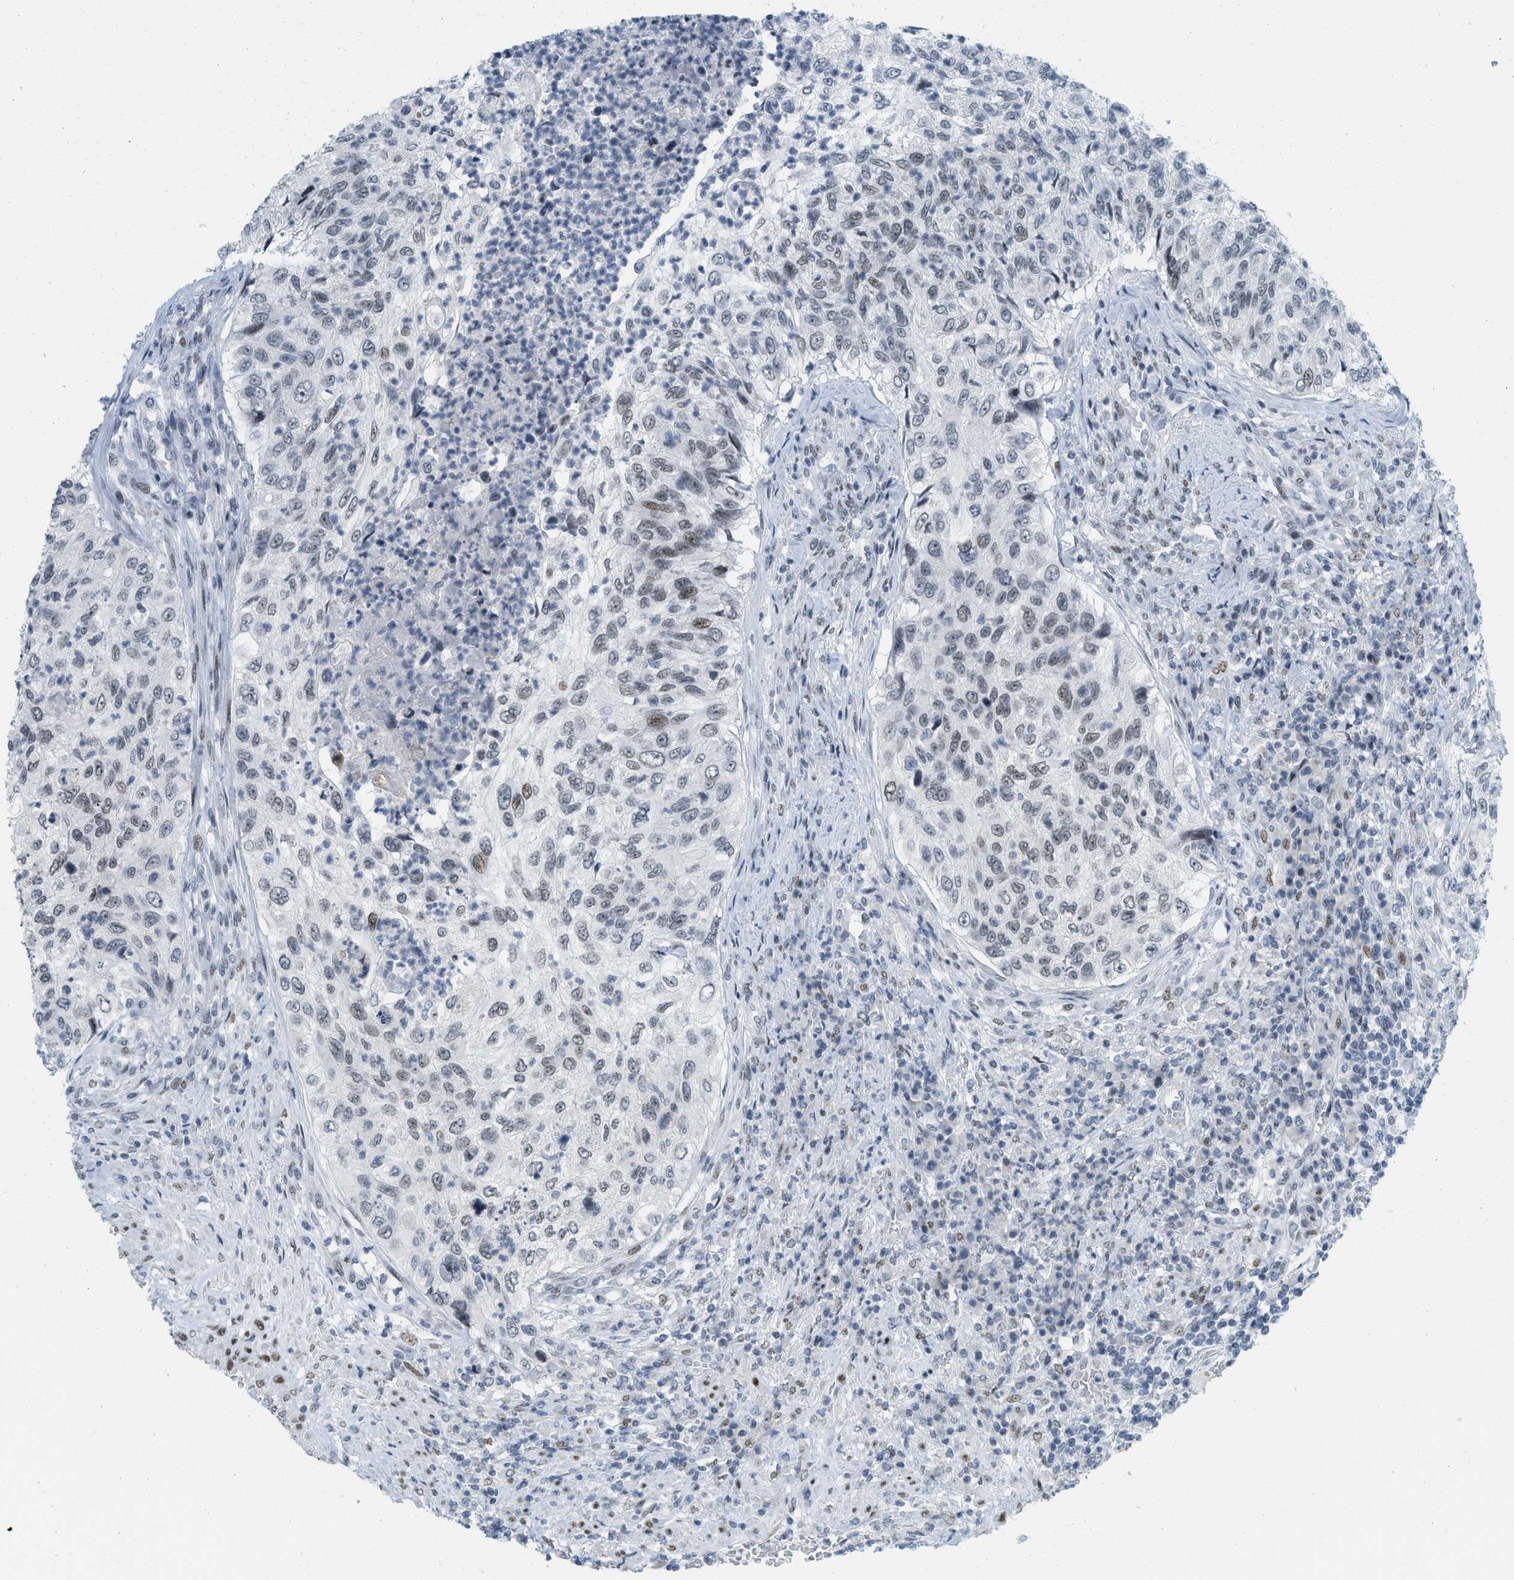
{"staining": {"intensity": "moderate", "quantity": "<25%", "location": "nuclear"}, "tissue": "urothelial cancer", "cell_type": "Tumor cells", "image_type": "cancer", "snomed": [{"axis": "morphology", "description": "Urothelial carcinoma, High grade"}, {"axis": "topography", "description": "Urinary bladder"}], "caption": "Immunohistochemical staining of human urothelial carcinoma (high-grade) demonstrates moderate nuclear protein staining in approximately <25% of tumor cells.", "gene": "PBX1", "patient": {"sex": "female", "age": 60}}